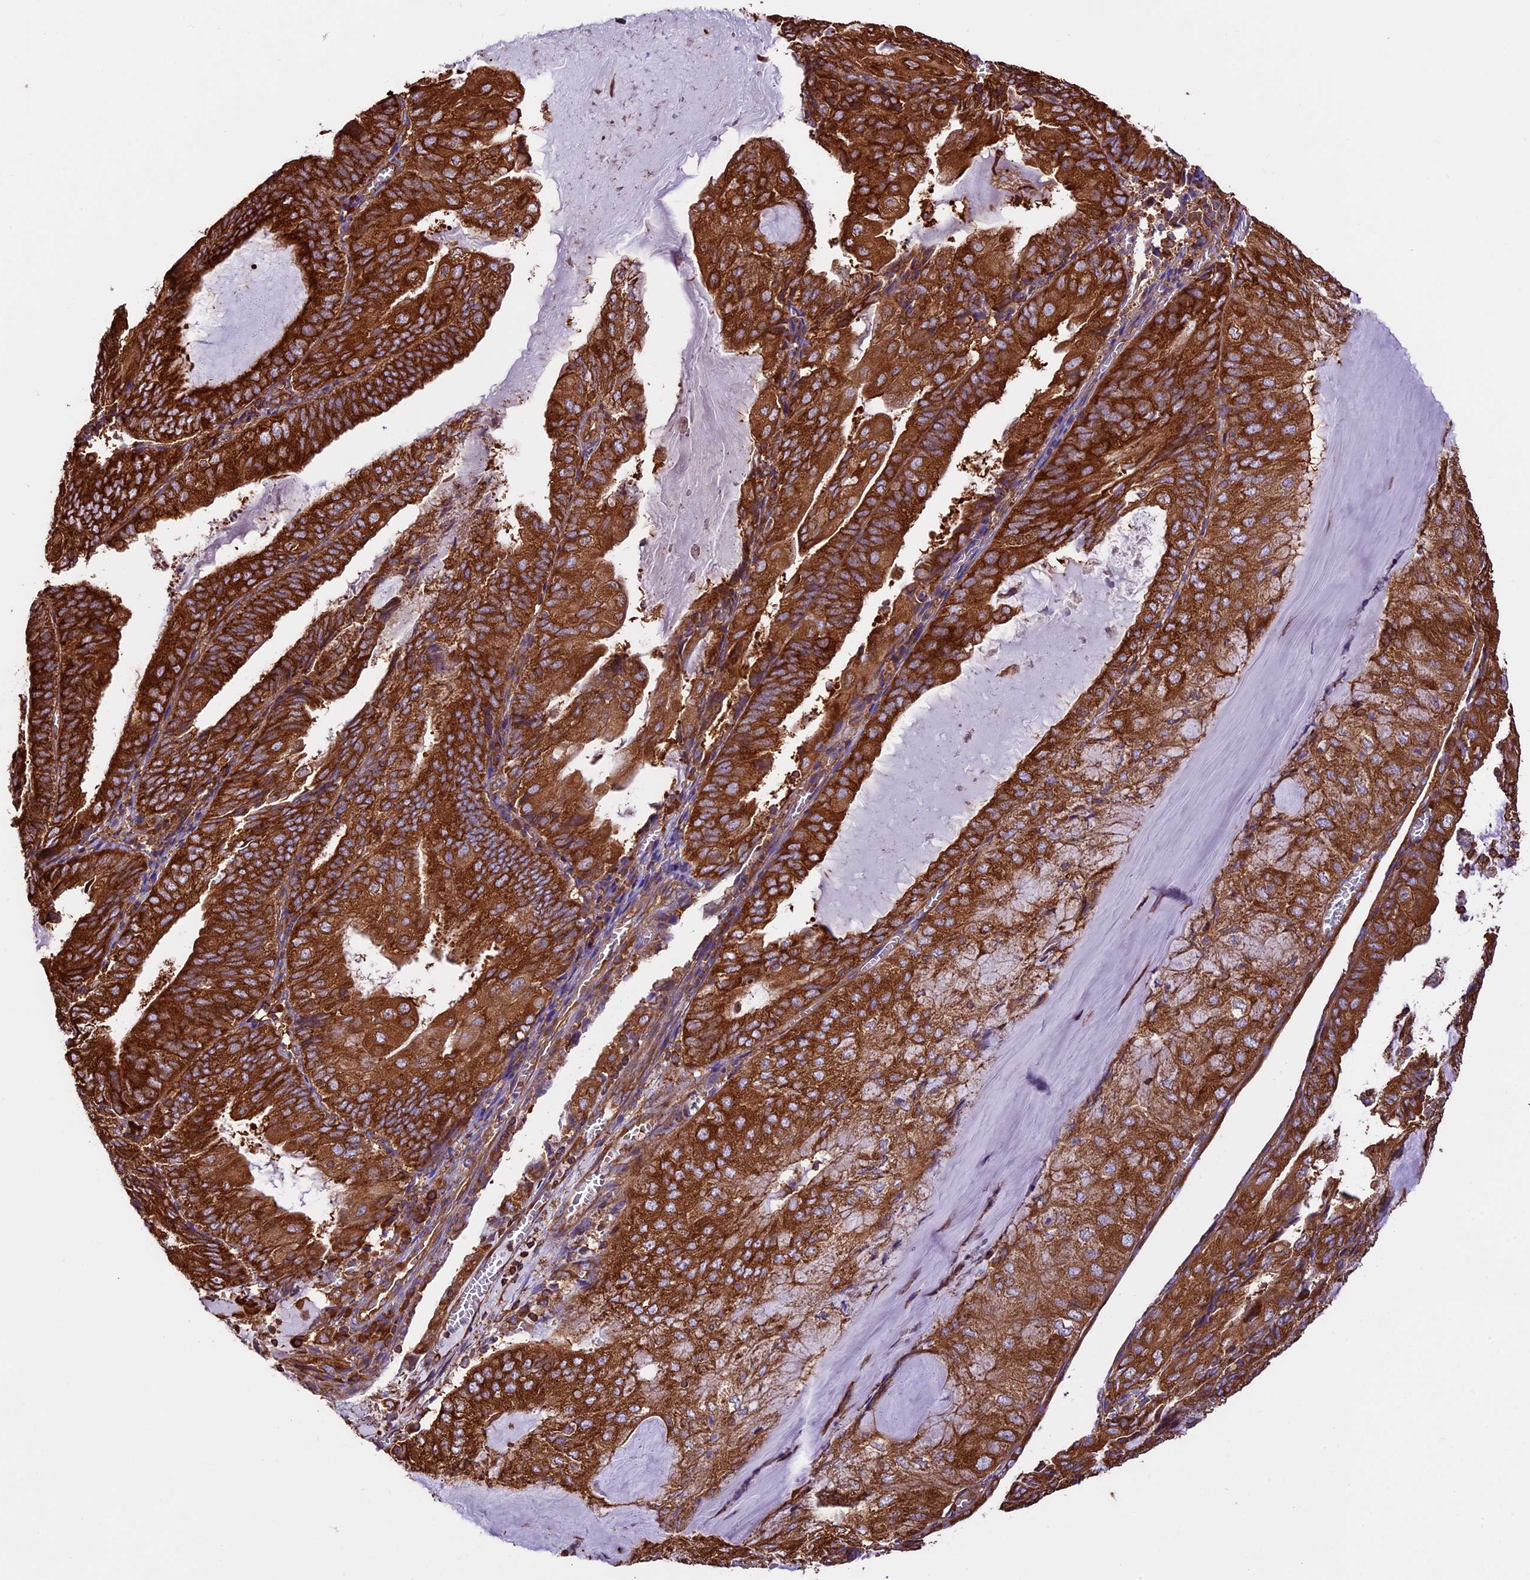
{"staining": {"intensity": "strong", "quantity": ">75%", "location": "cytoplasmic/membranous"}, "tissue": "endometrial cancer", "cell_type": "Tumor cells", "image_type": "cancer", "snomed": [{"axis": "morphology", "description": "Adenocarcinoma, NOS"}, {"axis": "topography", "description": "Endometrium"}], "caption": "IHC of adenocarcinoma (endometrial) displays high levels of strong cytoplasmic/membranous staining in about >75% of tumor cells. (Stains: DAB (3,3'-diaminobenzidine) in brown, nuclei in blue, Microscopy: brightfield microscopy at high magnification).", "gene": "KARS1", "patient": {"sex": "female", "age": 81}}